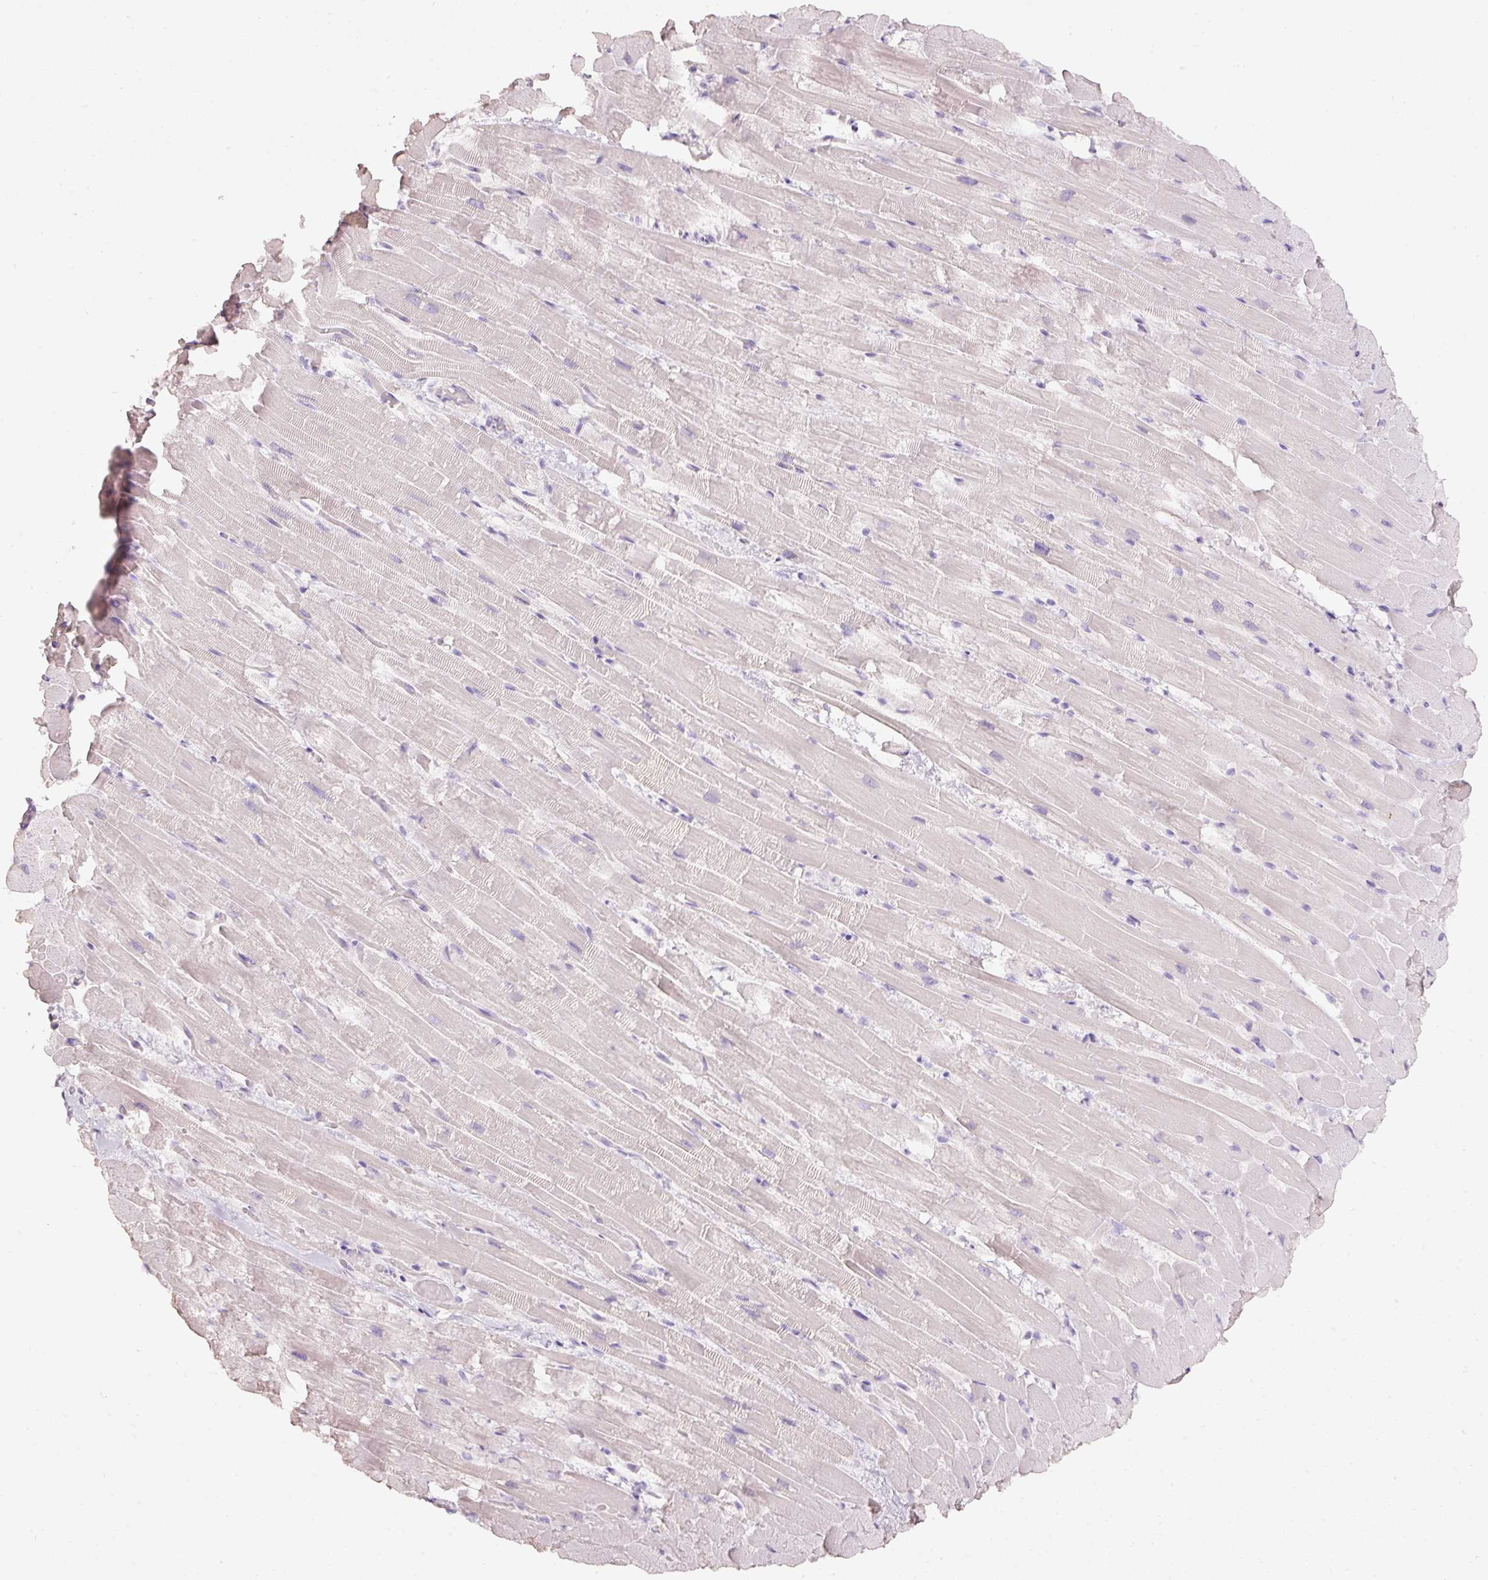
{"staining": {"intensity": "negative", "quantity": "none", "location": "none"}, "tissue": "heart muscle", "cell_type": "Cardiomyocytes", "image_type": "normal", "snomed": [{"axis": "morphology", "description": "Normal tissue, NOS"}, {"axis": "topography", "description": "Heart"}], "caption": "Histopathology image shows no protein positivity in cardiomyocytes of normal heart muscle. (Brightfield microscopy of DAB immunohistochemistry (IHC) at high magnification).", "gene": "PDXDC1", "patient": {"sex": "male", "age": 37}}